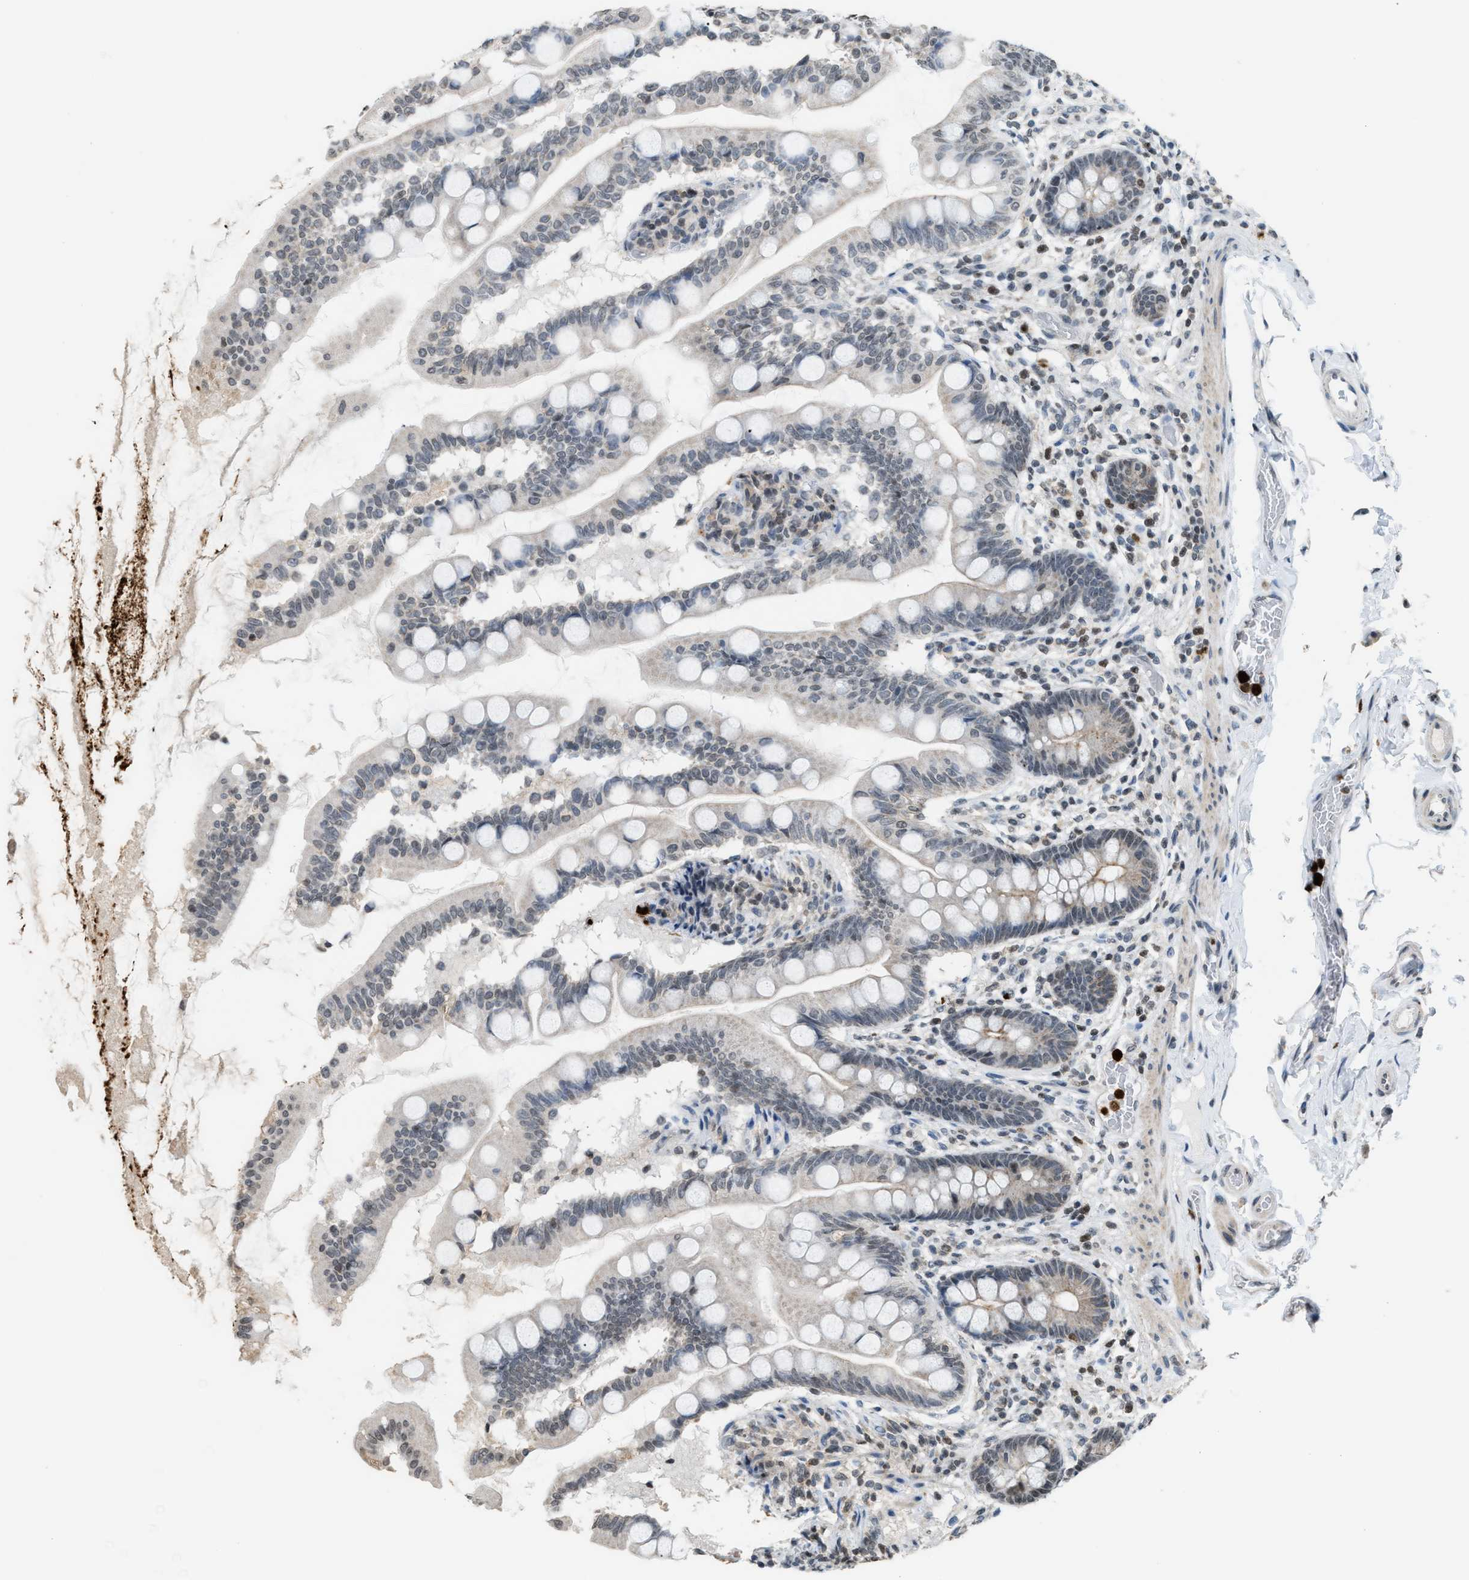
{"staining": {"intensity": "weak", "quantity": "25%-75%", "location": "cytoplasmic/membranous,nuclear"}, "tissue": "small intestine", "cell_type": "Glandular cells", "image_type": "normal", "snomed": [{"axis": "morphology", "description": "Normal tissue, NOS"}, {"axis": "topography", "description": "Small intestine"}], "caption": "A brown stain labels weak cytoplasmic/membranous,nuclear expression of a protein in glandular cells of normal human small intestine.", "gene": "PRUNE2", "patient": {"sex": "female", "age": 56}}